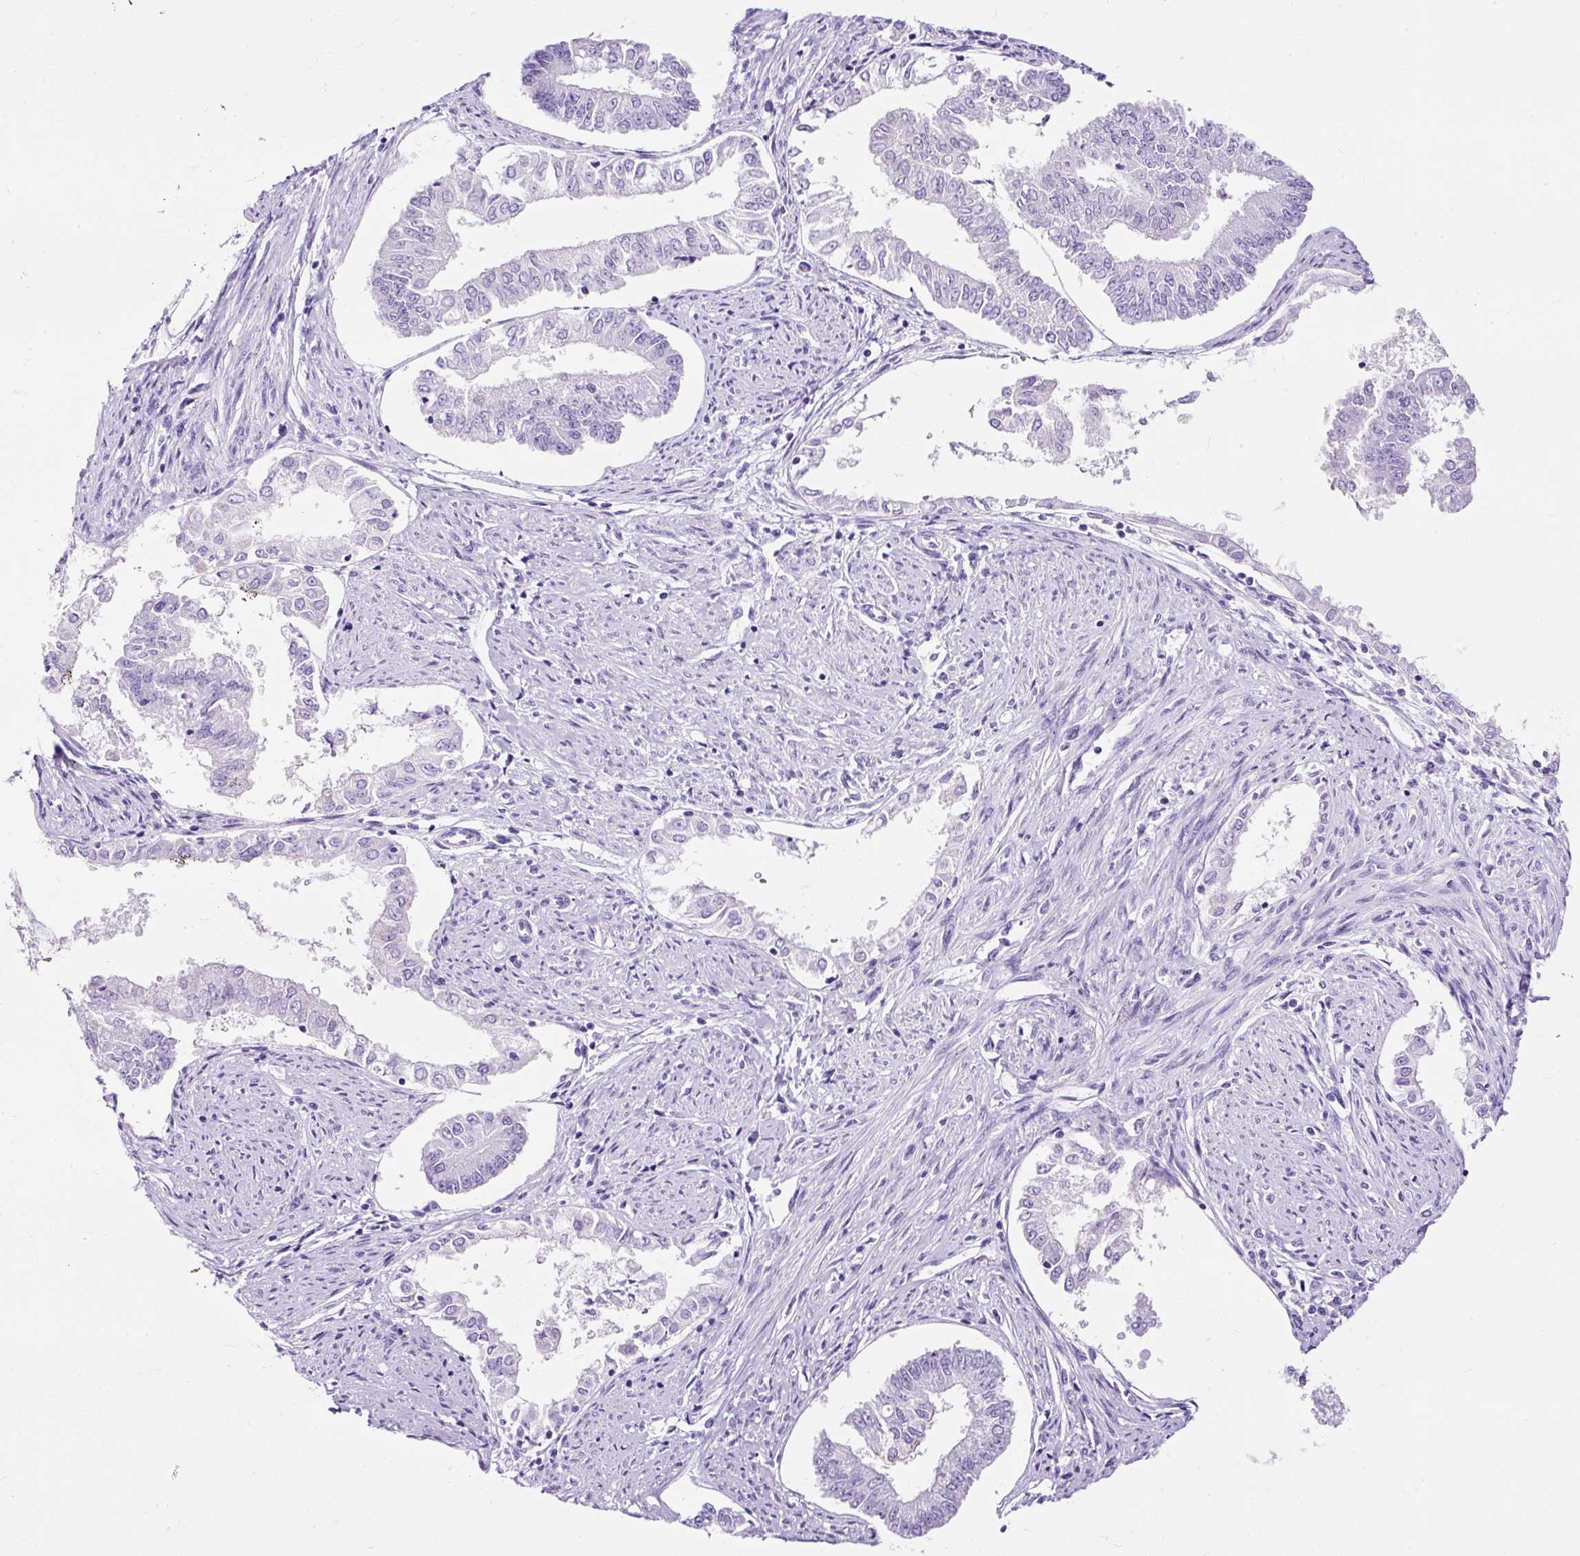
{"staining": {"intensity": "negative", "quantity": "none", "location": "none"}, "tissue": "endometrial cancer", "cell_type": "Tumor cells", "image_type": "cancer", "snomed": [{"axis": "morphology", "description": "Adenocarcinoma, NOS"}, {"axis": "topography", "description": "Endometrium"}], "caption": "Protein analysis of adenocarcinoma (endometrial) reveals no significant positivity in tumor cells.", "gene": "STOX2", "patient": {"sex": "female", "age": 76}}